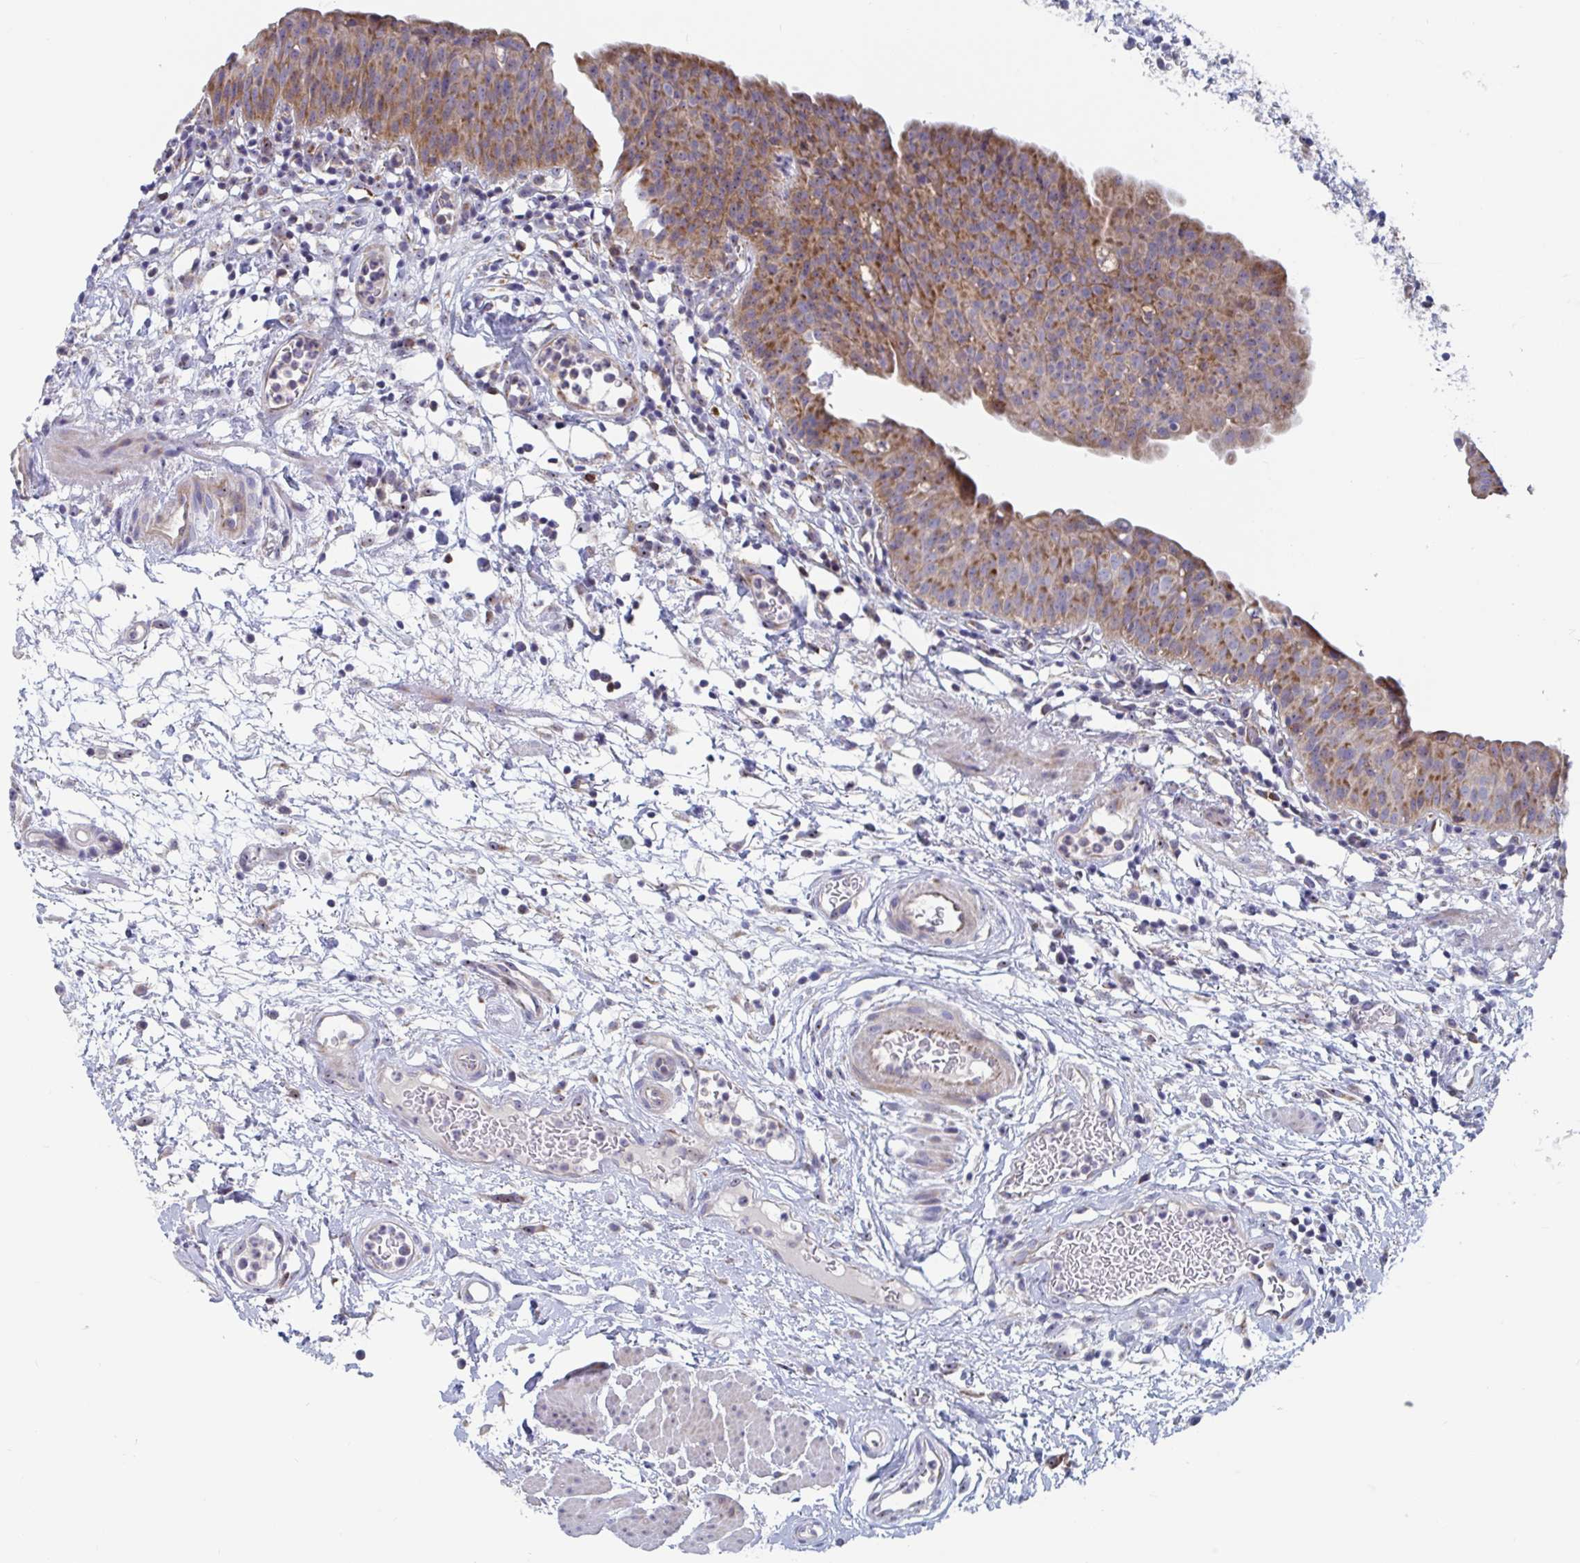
{"staining": {"intensity": "strong", "quantity": ">75%", "location": "cytoplasmic/membranous"}, "tissue": "urinary bladder", "cell_type": "Urothelial cells", "image_type": "normal", "snomed": [{"axis": "morphology", "description": "Normal tissue, NOS"}, {"axis": "morphology", "description": "Inflammation, NOS"}, {"axis": "topography", "description": "Urinary bladder"}], "caption": "IHC histopathology image of normal urinary bladder: human urinary bladder stained using immunohistochemistry displays high levels of strong protein expression localized specifically in the cytoplasmic/membranous of urothelial cells, appearing as a cytoplasmic/membranous brown color.", "gene": "MRPL53", "patient": {"sex": "male", "age": 57}}